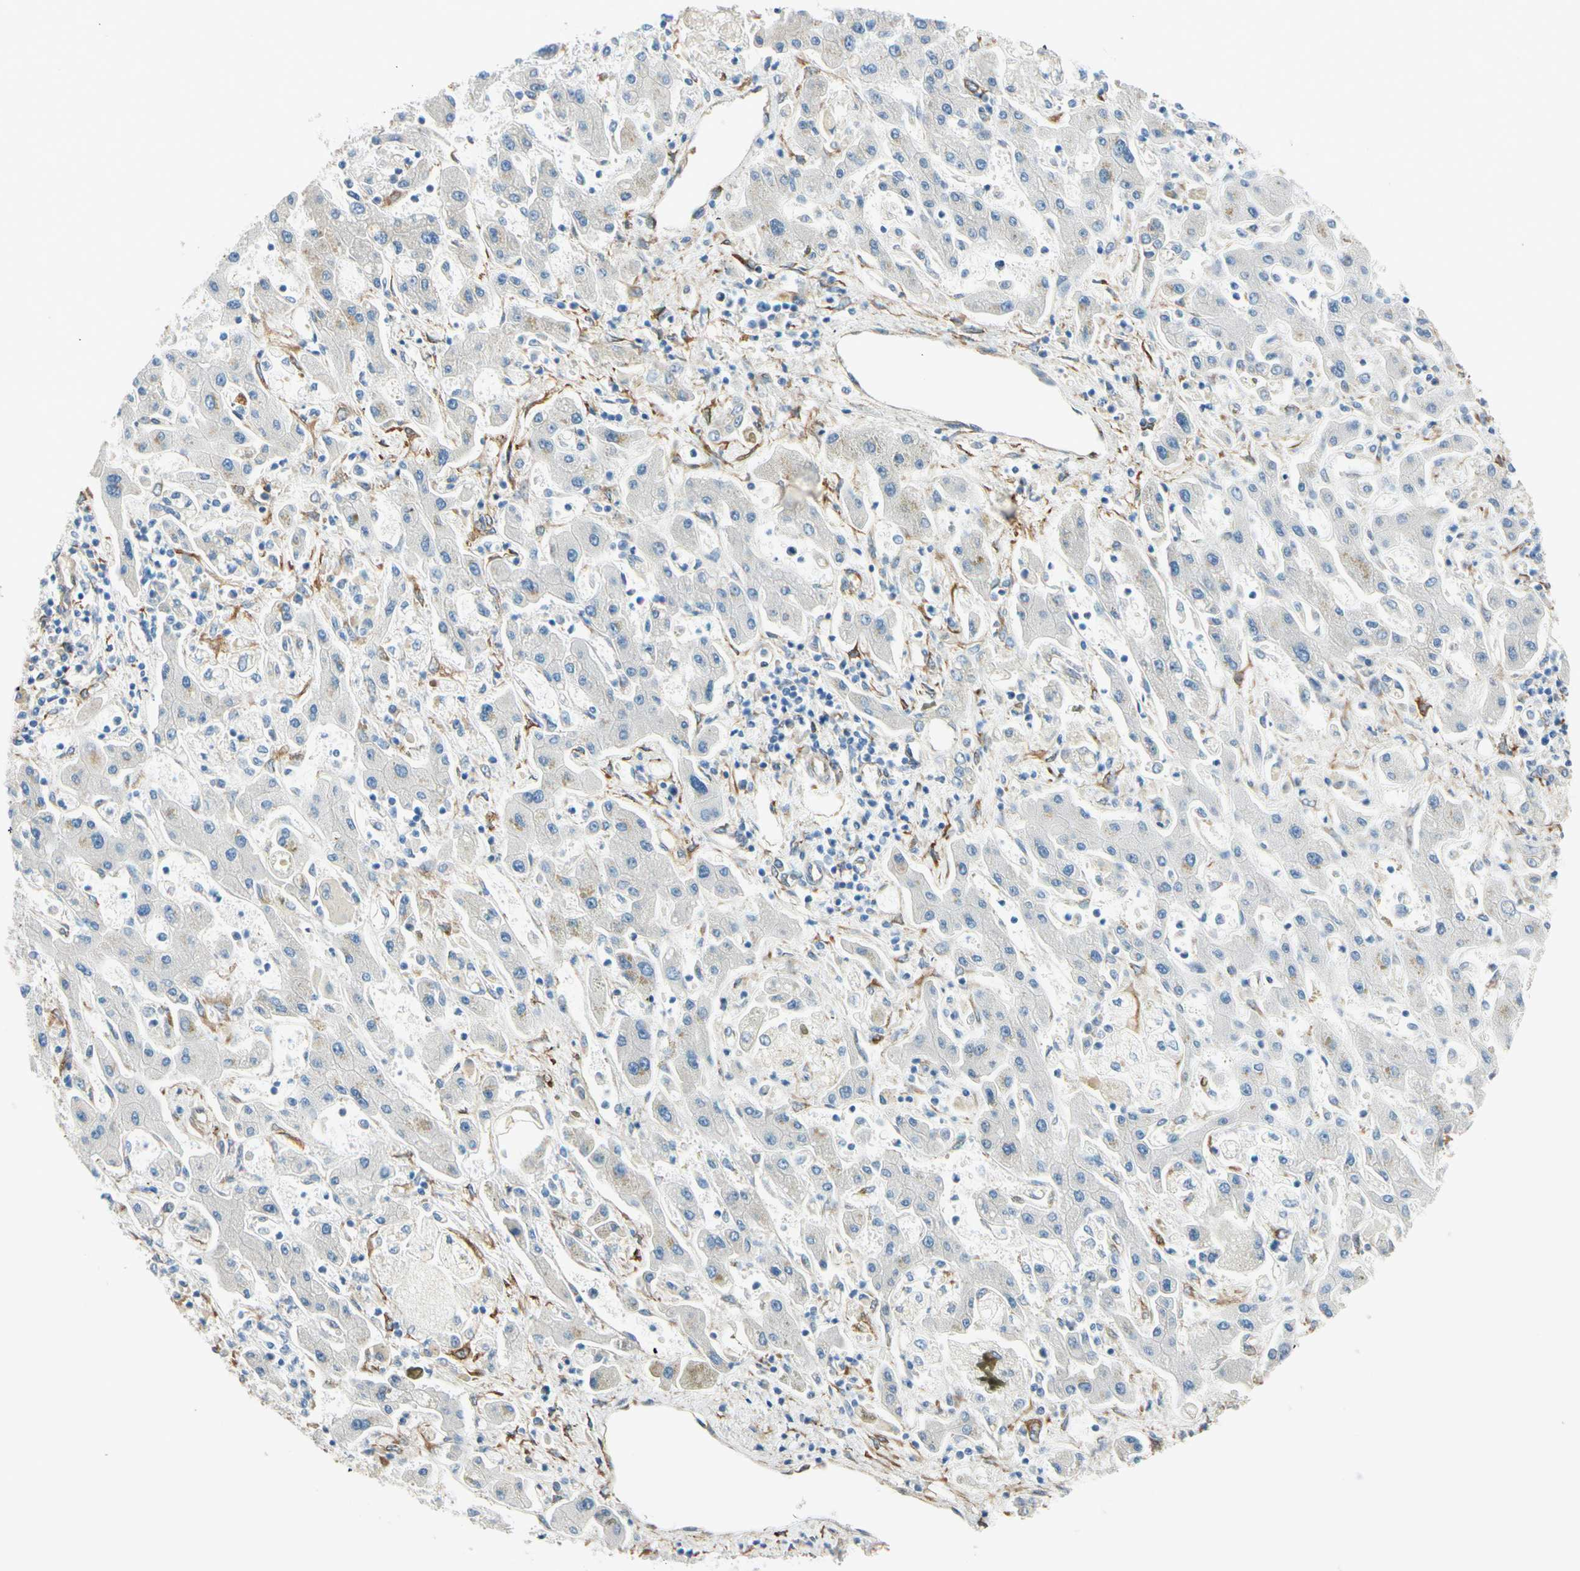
{"staining": {"intensity": "weak", "quantity": "<25%", "location": "cytoplasmic/membranous"}, "tissue": "liver cancer", "cell_type": "Tumor cells", "image_type": "cancer", "snomed": [{"axis": "morphology", "description": "Cholangiocarcinoma"}, {"axis": "topography", "description": "Liver"}], "caption": "This is an immunohistochemistry (IHC) photomicrograph of cholangiocarcinoma (liver). There is no positivity in tumor cells.", "gene": "FKBP7", "patient": {"sex": "male", "age": 50}}